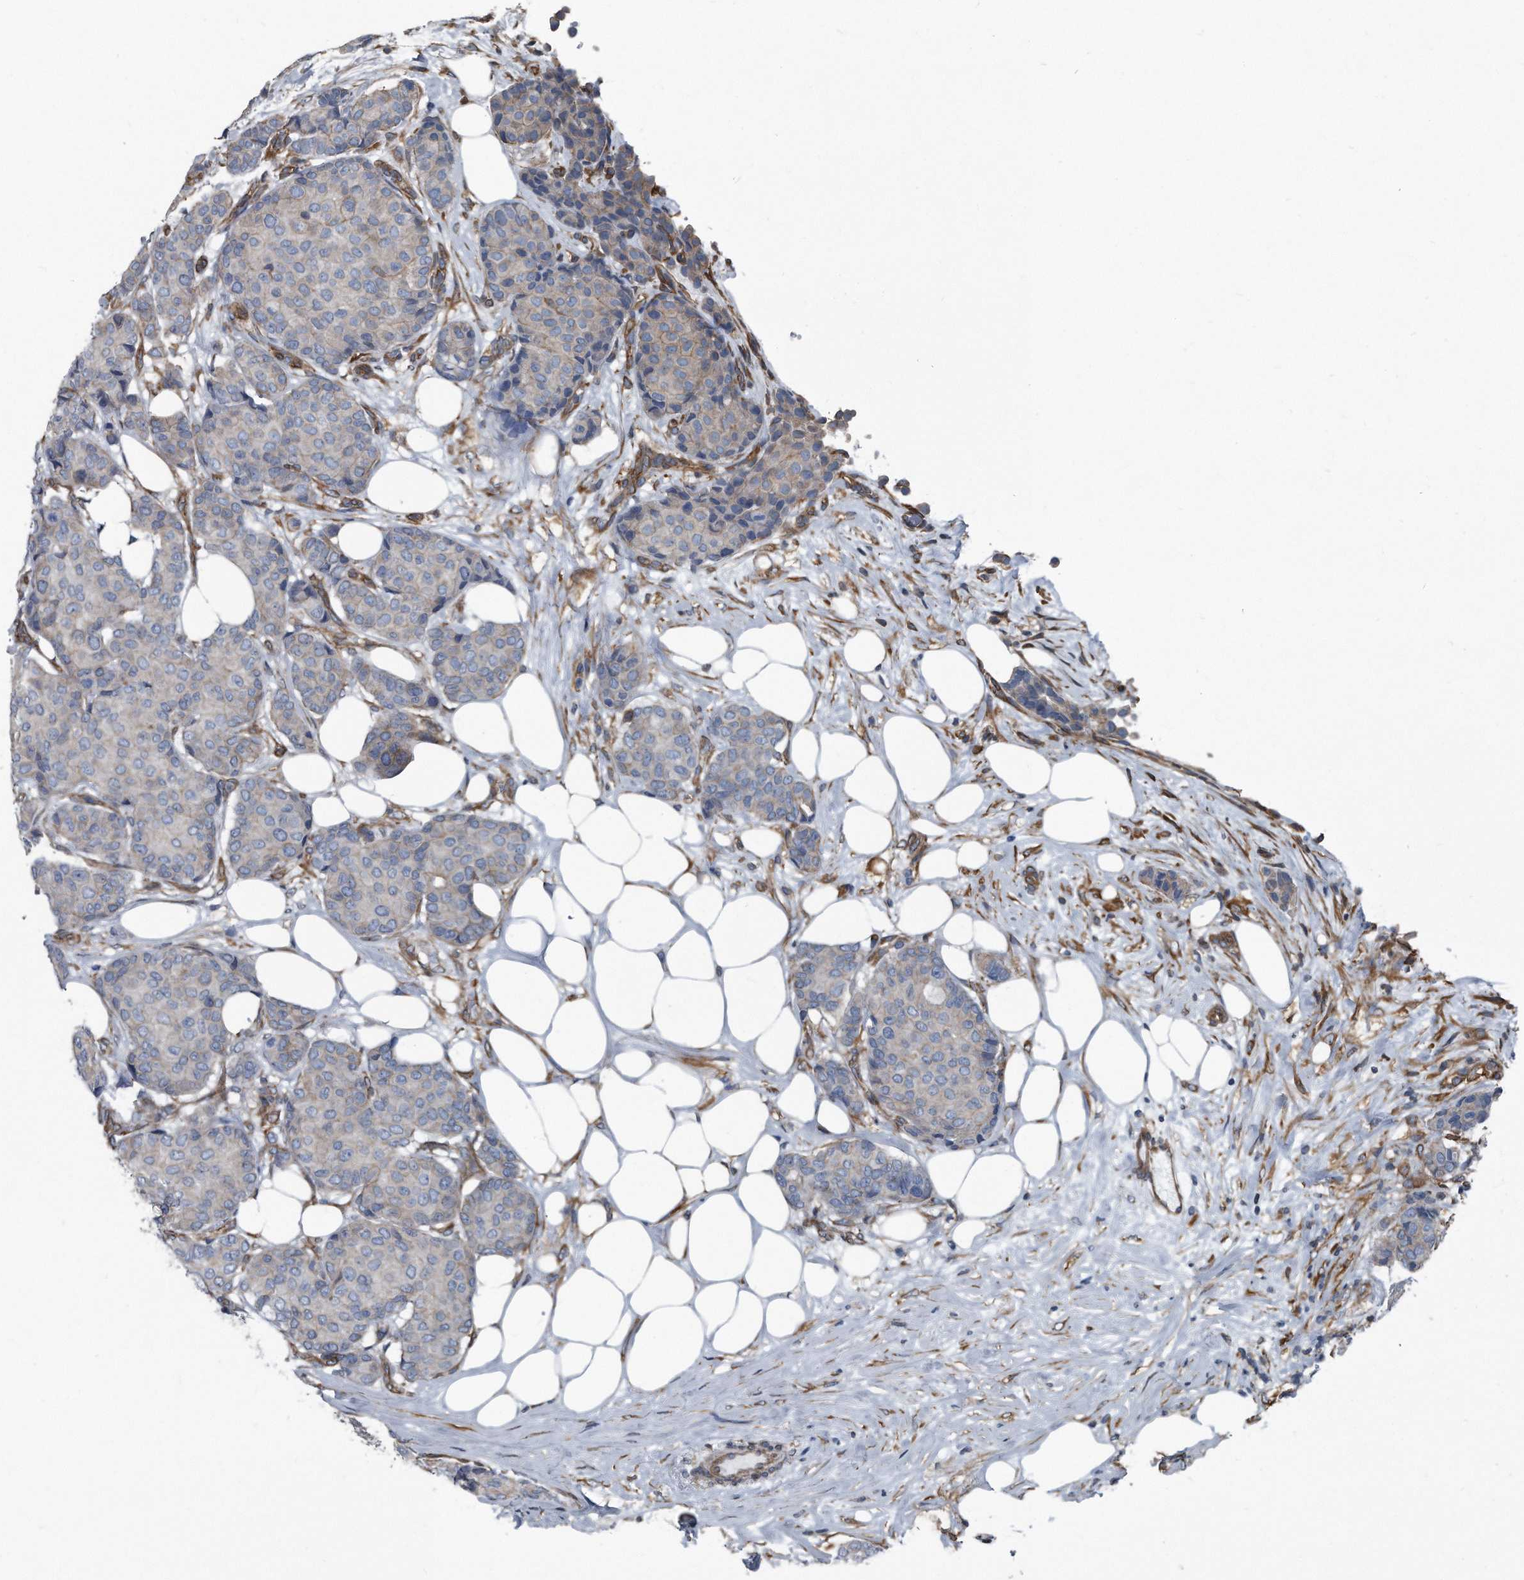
{"staining": {"intensity": "negative", "quantity": "none", "location": "none"}, "tissue": "breast cancer", "cell_type": "Tumor cells", "image_type": "cancer", "snomed": [{"axis": "morphology", "description": "Duct carcinoma"}, {"axis": "topography", "description": "Breast"}], "caption": "IHC of intraductal carcinoma (breast) demonstrates no staining in tumor cells.", "gene": "PLEC", "patient": {"sex": "female", "age": 75}}